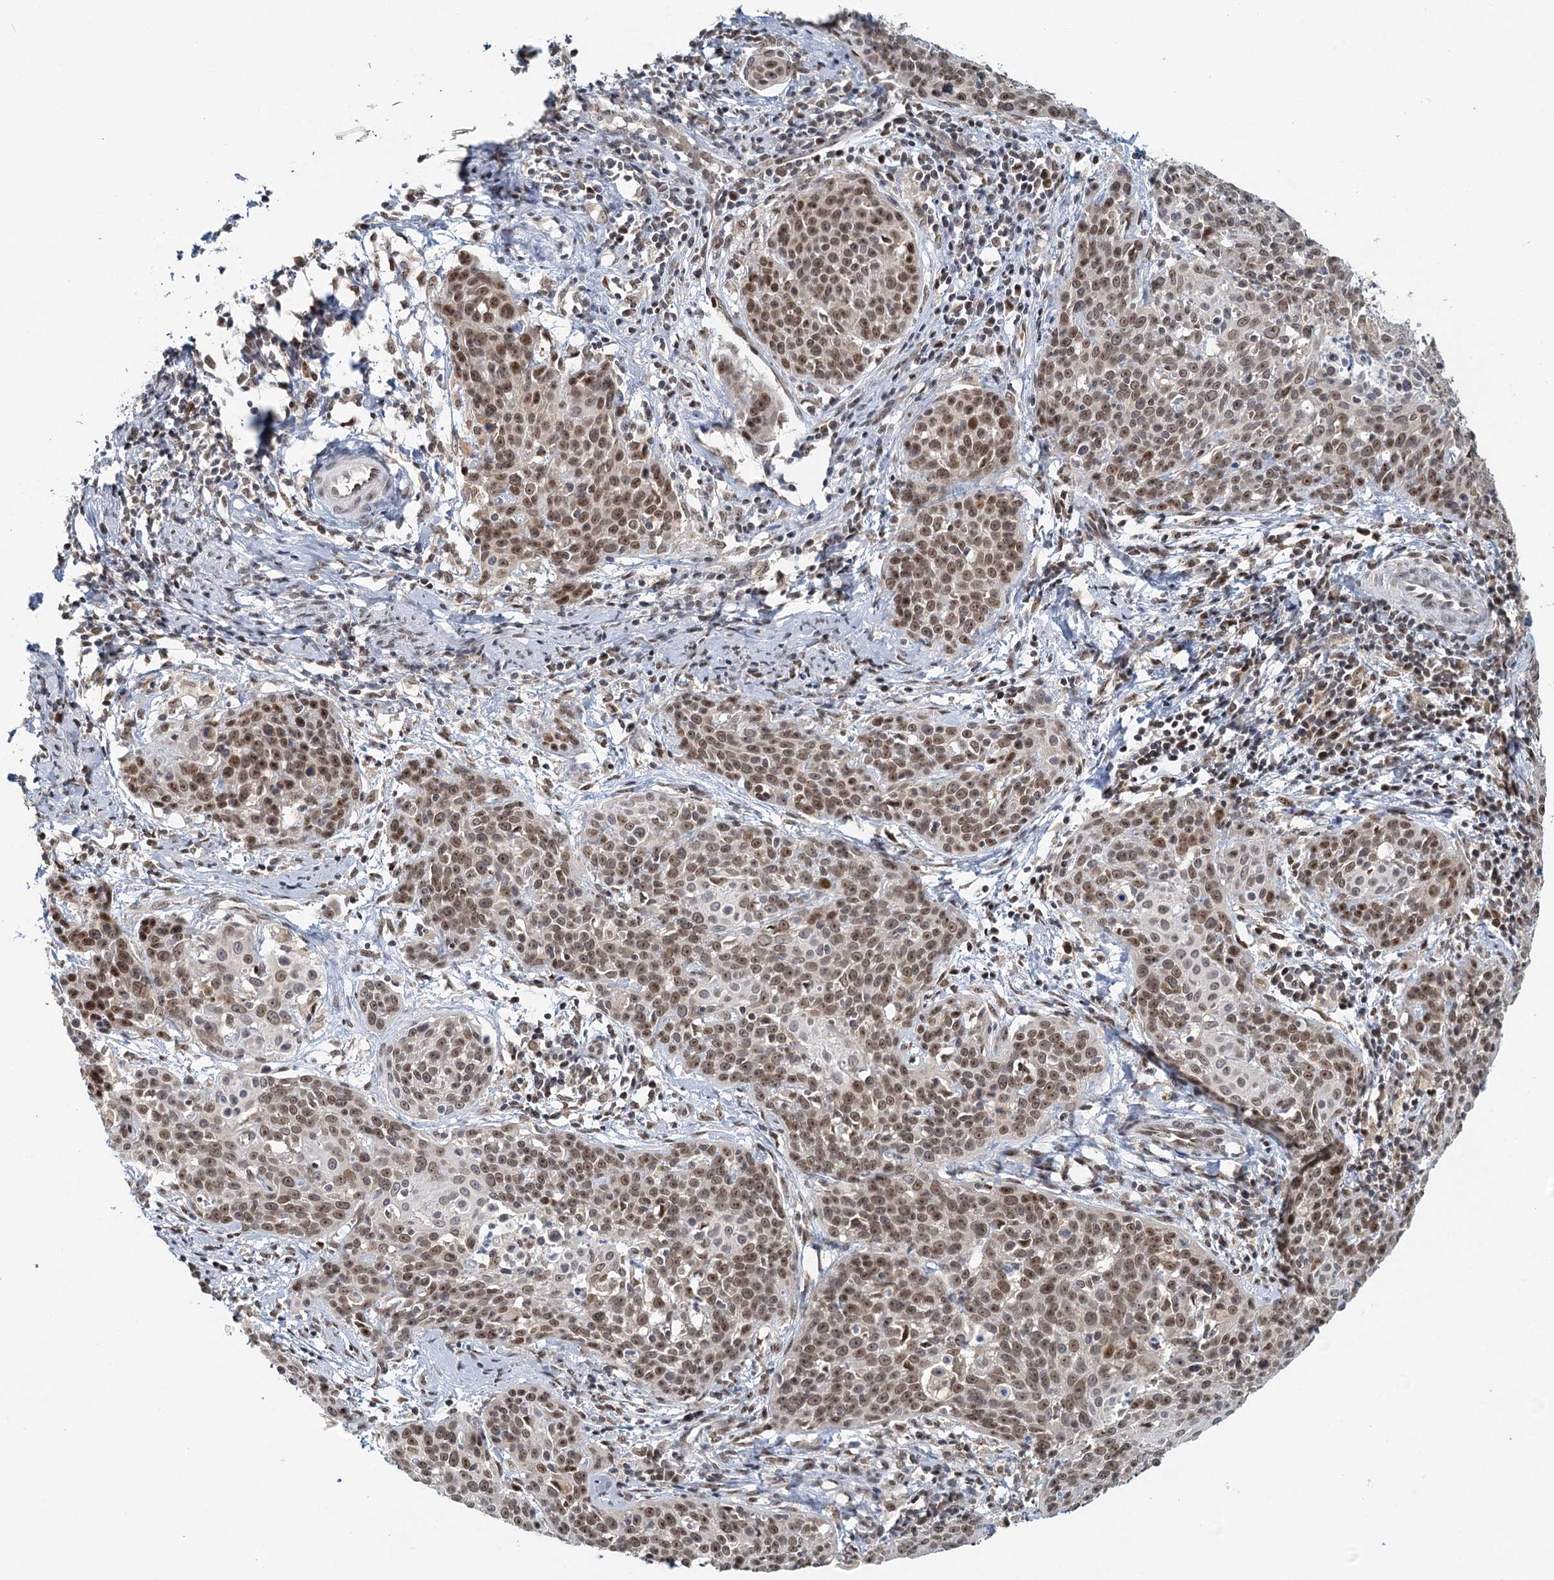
{"staining": {"intensity": "moderate", "quantity": ">75%", "location": "cytoplasmic/membranous,nuclear"}, "tissue": "cervical cancer", "cell_type": "Tumor cells", "image_type": "cancer", "snomed": [{"axis": "morphology", "description": "Squamous cell carcinoma, NOS"}, {"axis": "topography", "description": "Cervix"}], "caption": "Immunohistochemistry (IHC) staining of cervical cancer, which shows medium levels of moderate cytoplasmic/membranous and nuclear positivity in approximately >75% of tumor cells indicating moderate cytoplasmic/membranous and nuclear protein staining. The staining was performed using DAB (3,3'-diaminobenzidine) (brown) for protein detection and nuclei were counterstained in hematoxylin (blue).", "gene": "TREX1", "patient": {"sex": "female", "age": 38}}